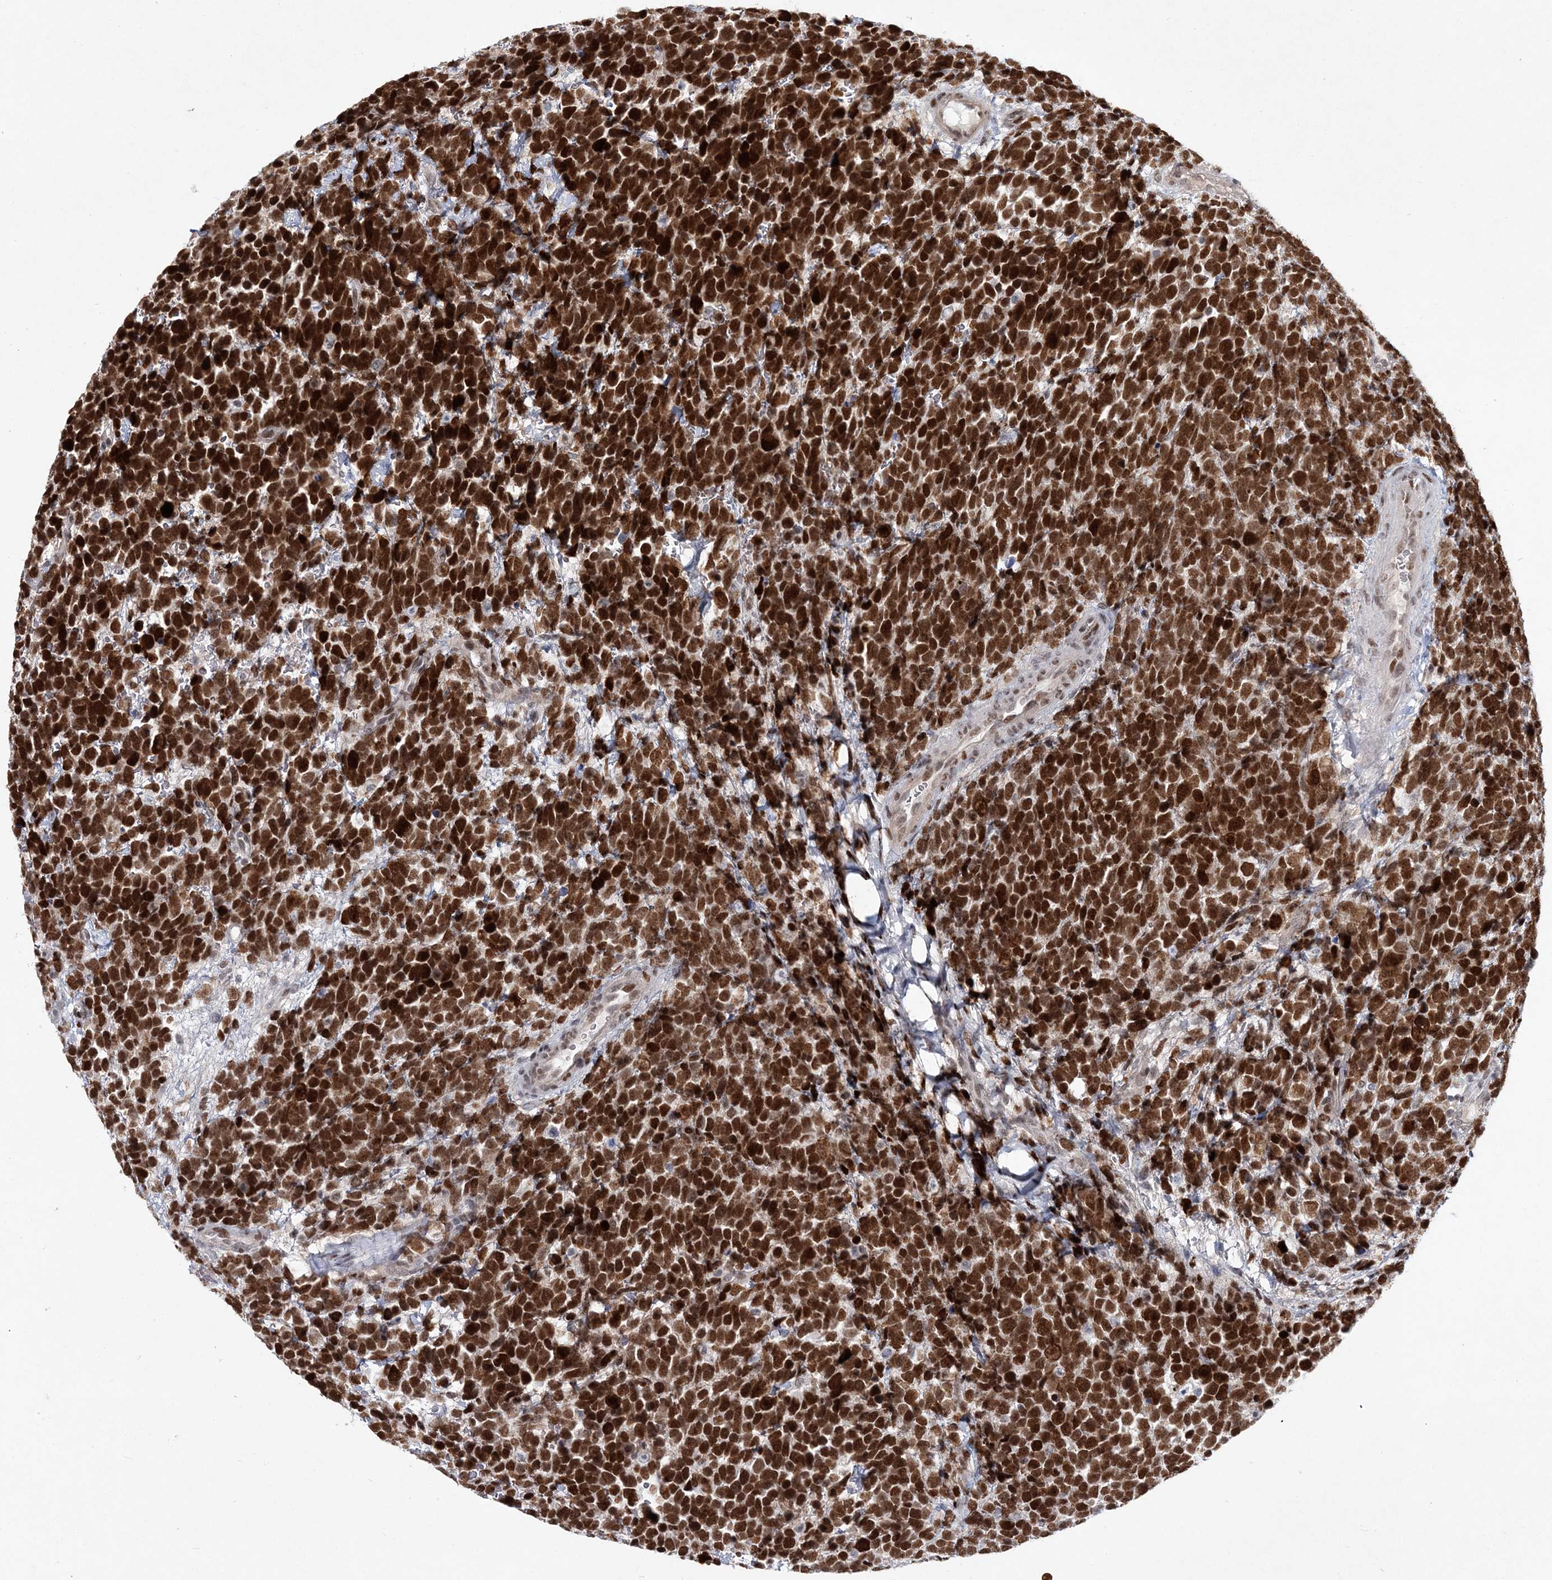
{"staining": {"intensity": "strong", "quantity": ">75%", "location": "nuclear"}, "tissue": "urothelial cancer", "cell_type": "Tumor cells", "image_type": "cancer", "snomed": [{"axis": "morphology", "description": "Urothelial carcinoma, High grade"}, {"axis": "topography", "description": "Urinary bladder"}], "caption": "There is high levels of strong nuclear expression in tumor cells of urothelial carcinoma (high-grade), as demonstrated by immunohistochemical staining (brown color).", "gene": "LRRFIP2", "patient": {"sex": "female", "age": 82}}